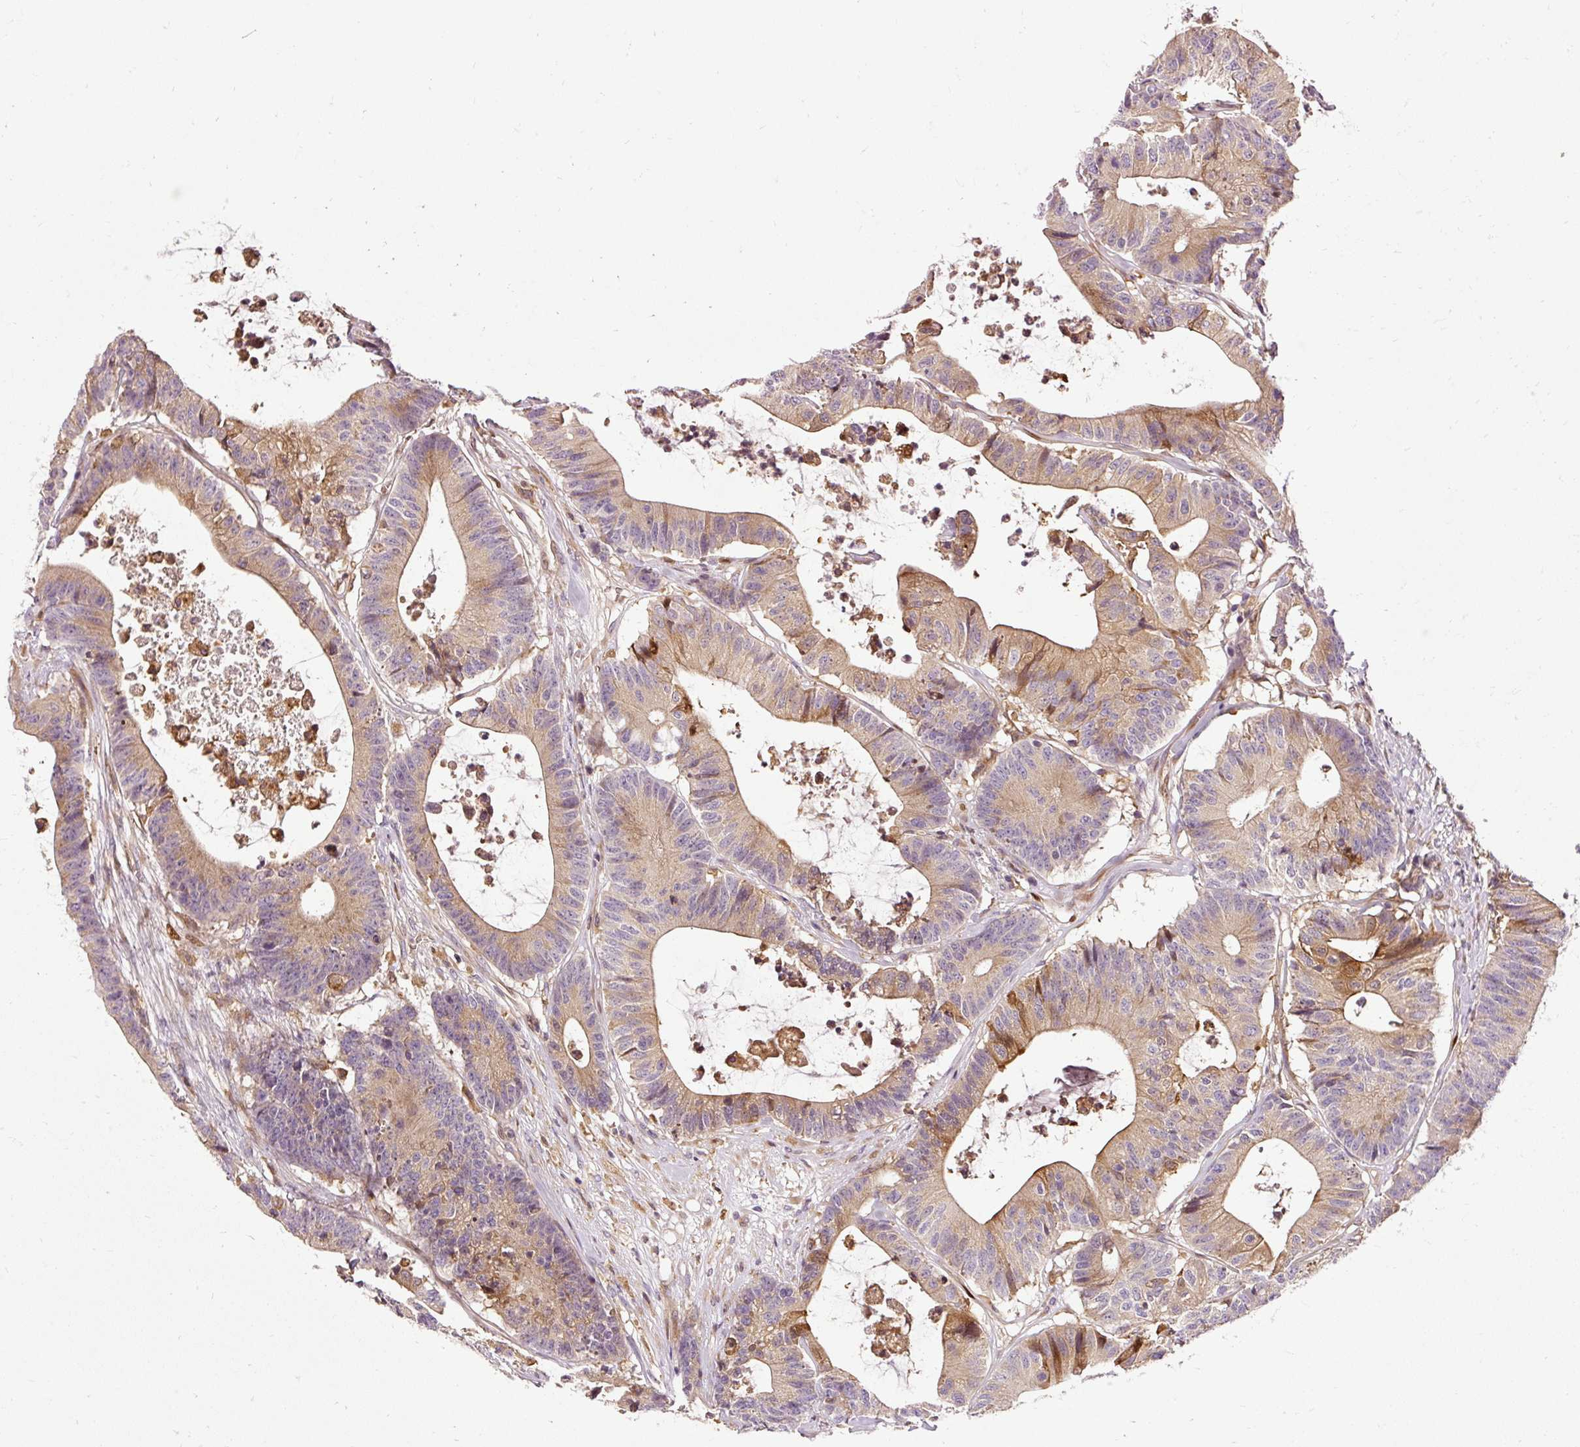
{"staining": {"intensity": "moderate", "quantity": ">75%", "location": "cytoplasmic/membranous"}, "tissue": "colorectal cancer", "cell_type": "Tumor cells", "image_type": "cancer", "snomed": [{"axis": "morphology", "description": "Adenocarcinoma, NOS"}, {"axis": "topography", "description": "Colon"}], "caption": "This histopathology image reveals IHC staining of colorectal cancer (adenocarcinoma), with medium moderate cytoplasmic/membranous staining in approximately >75% of tumor cells.", "gene": "NAPA", "patient": {"sex": "female", "age": 84}}